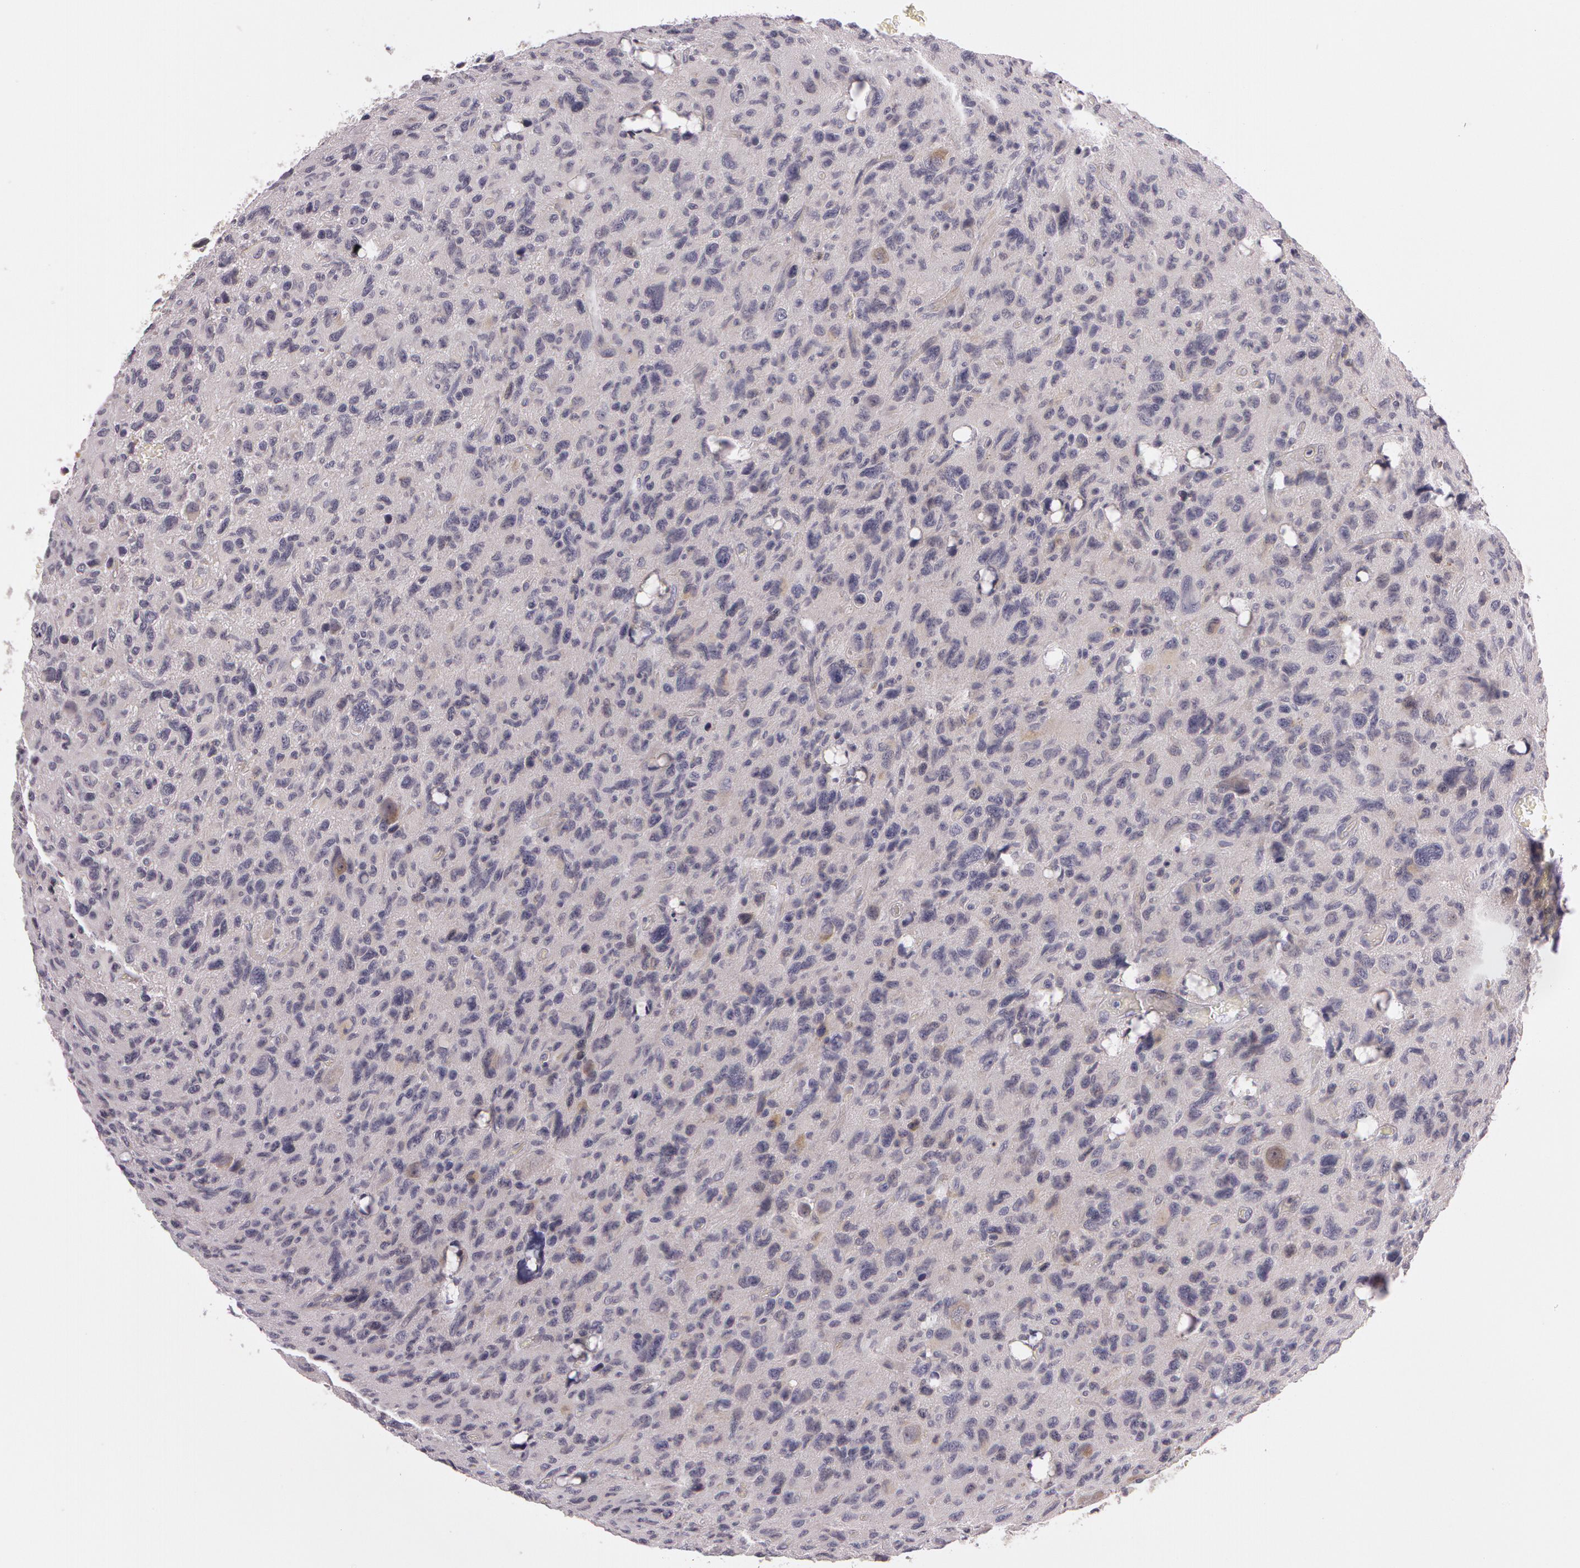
{"staining": {"intensity": "weak", "quantity": "<25%", "location": "cytoplasmic/membranous"}, "tissue": "glioma", "cell_type": "Tumor cells", "image_type": "cancer", "snomed": [{"axis": "morphology", "description": "Glioma, malignant, High grade"}, {"axis": "topography", "description": "Brain"}], "caption": "Protein analysis of high-grade glioma (malignant) displays no significant positivity in tumor cells. The staining was performed using DAB (3,3'-diaminobenzidine) to visualize the protein expression in brown, while the nuclei were stained in blue with hematoxylin (Magnification: 20x).", "gene": "MXRA5", "patient": {"sex": "female", "age": 60}}